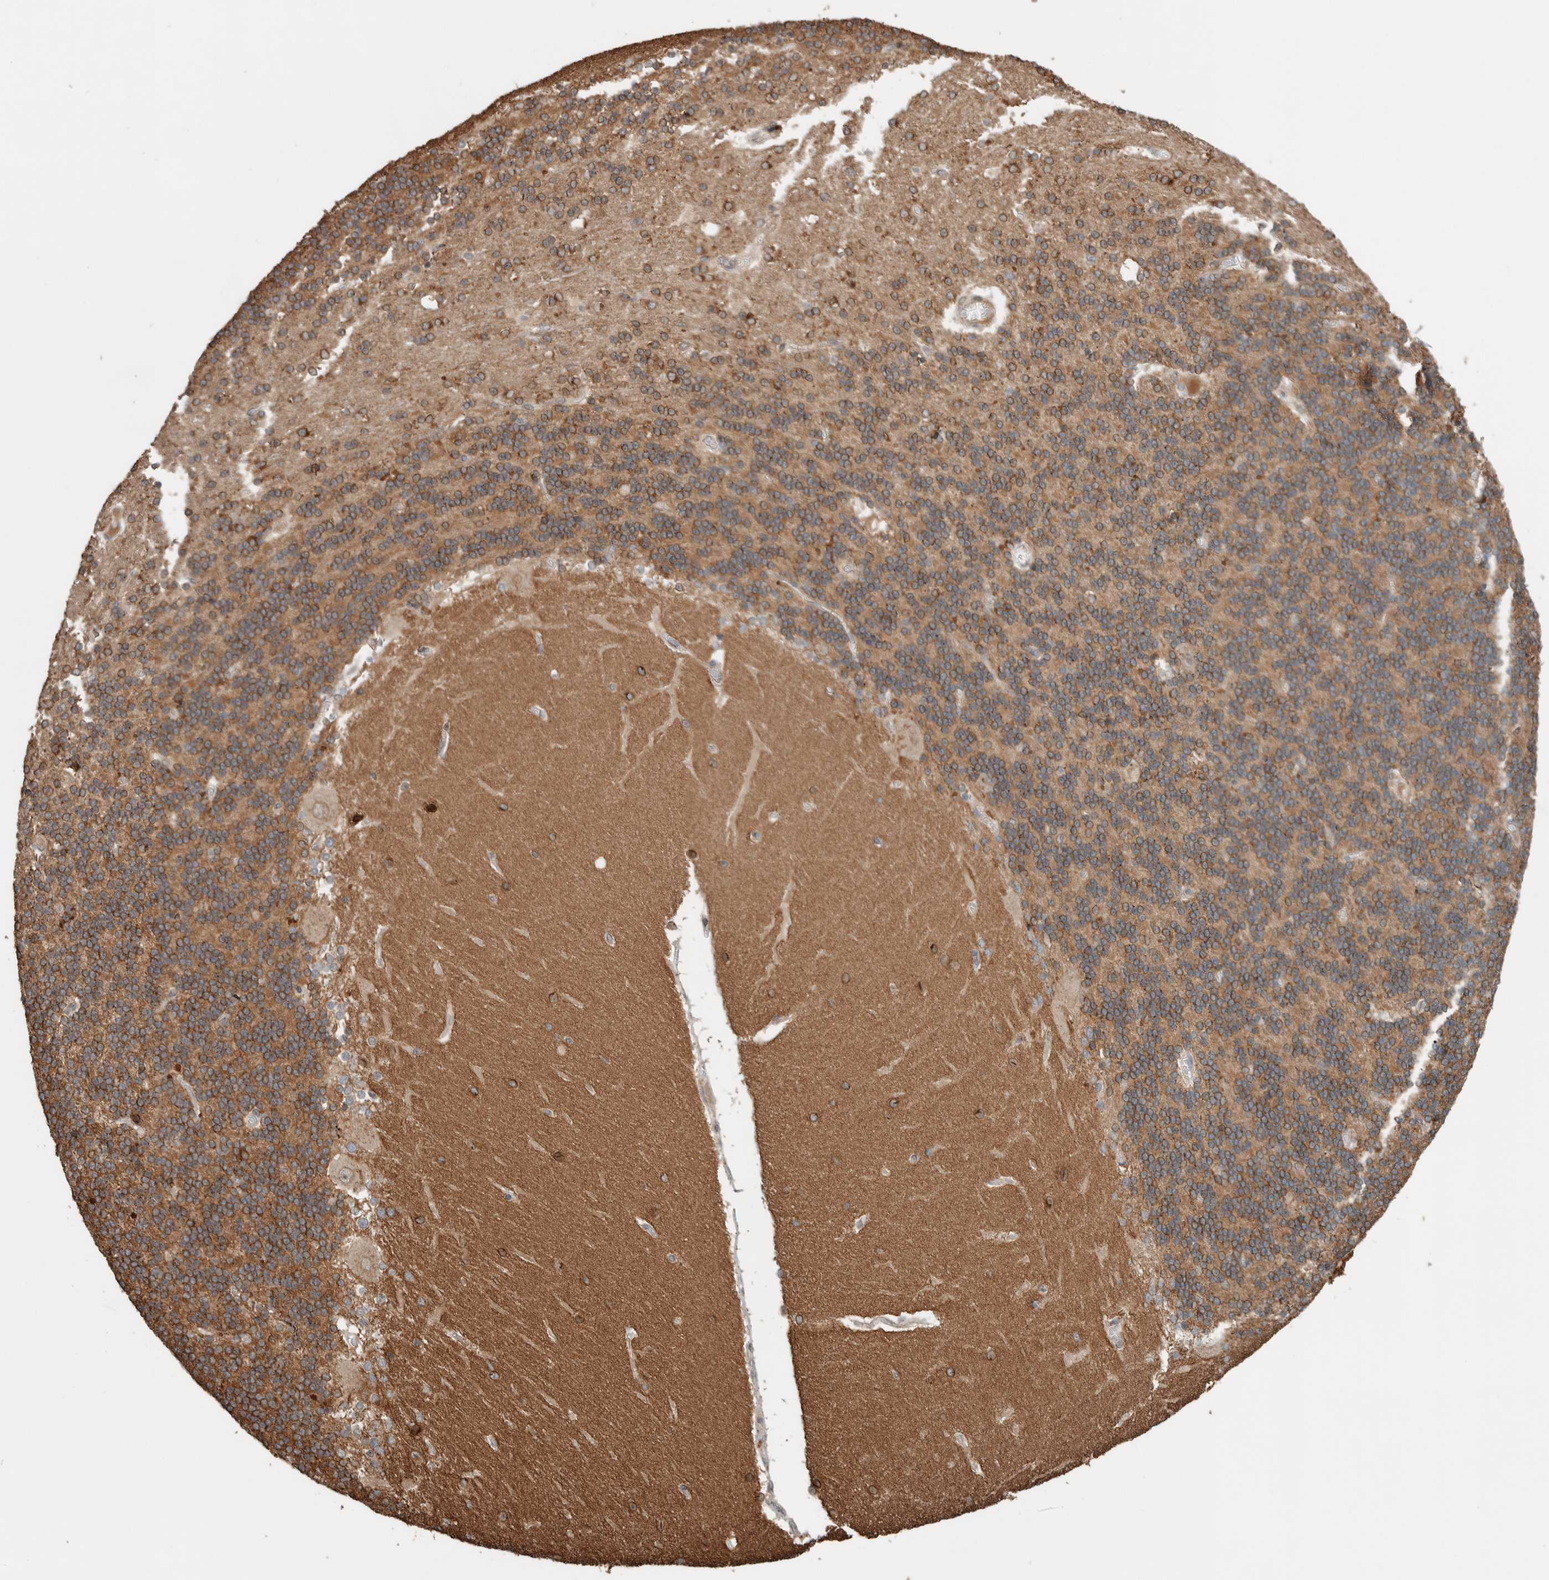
{"staining": {"intensity": "moderate", "quantity": ">75%", "location": "cytoplasmic/membranous"}, "tissue": "cerebellum", "cell_type": "Cells in granular layer", "image_type": "normal", "snomed": [{"axis": "morphology", "description": "Normal tissue, NOS"}, {"axis": "topography", "description": "Cerebellum"}], "caption": "IHC (DAB (3,3'-diaminobenzidine)) staining of normal human cerebellum exhibits moderate cytoplasmic/membranous protein positivity in about >75% of cells in granular layer.", "gene": "NBR1", "patient": {"sex": "female", "age": 54}}